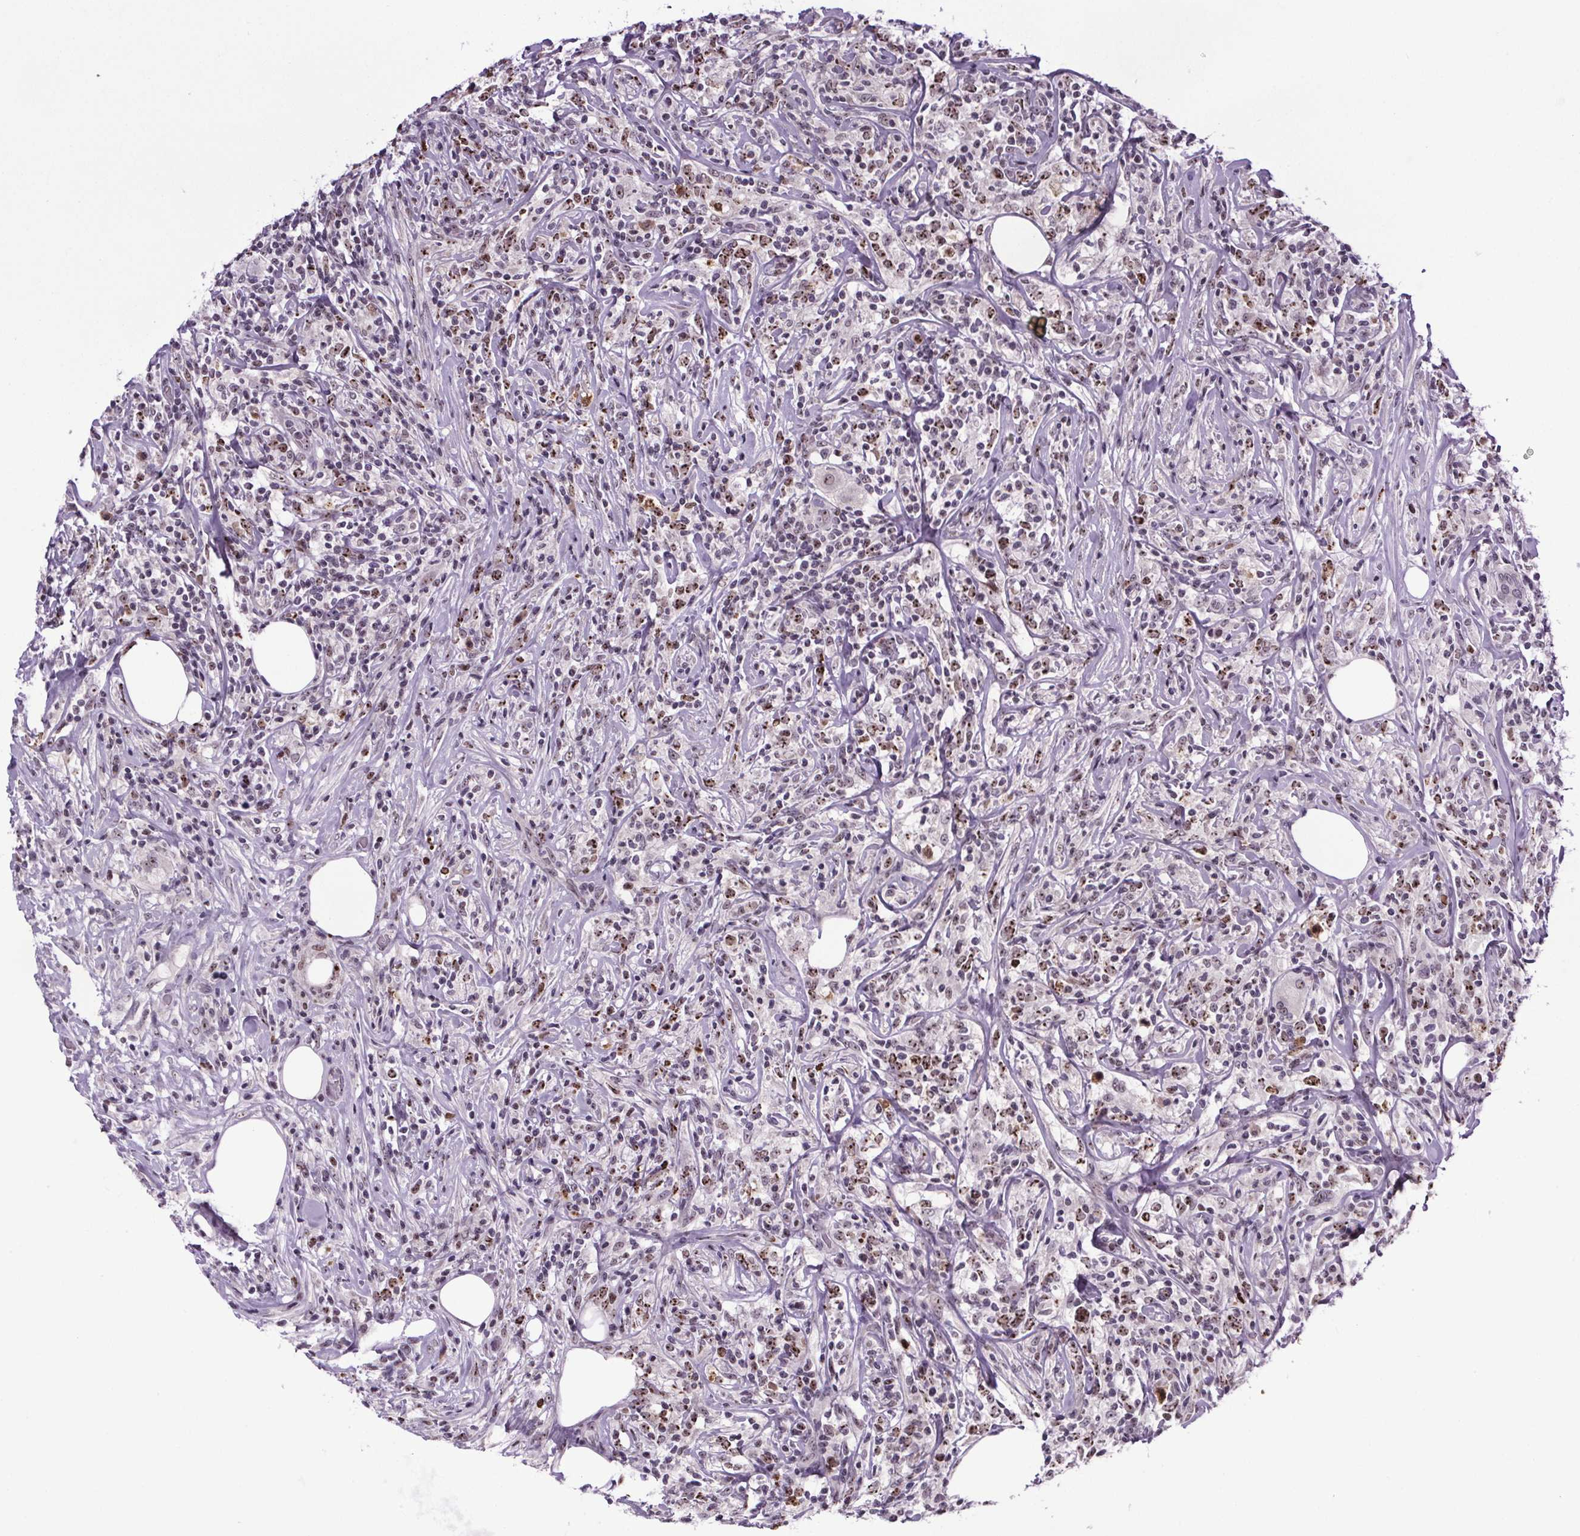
{"staining": {"intensity": "moderate", "quantity": "25%-75%", "location": "nuclear"}, "tissue": "lymphoma", "cell_type": "Tumor cells", "image_type": "cancer", "snomed": [{"axis": "morphology", "description": "Malignant lymphoma, non-Hodgkin's type, High grade"}, {"axis": "topography", "description": "Lymph node"}], "caption": "High-grade malignant lymphoma, non-Hodgkin's type stained with a brown dye reveals moderate nuclear positive staining in approximately 25%-75% of tumor cells.", "gene": "ATMIN", "patient": {"sex": "female", "age": 84}}